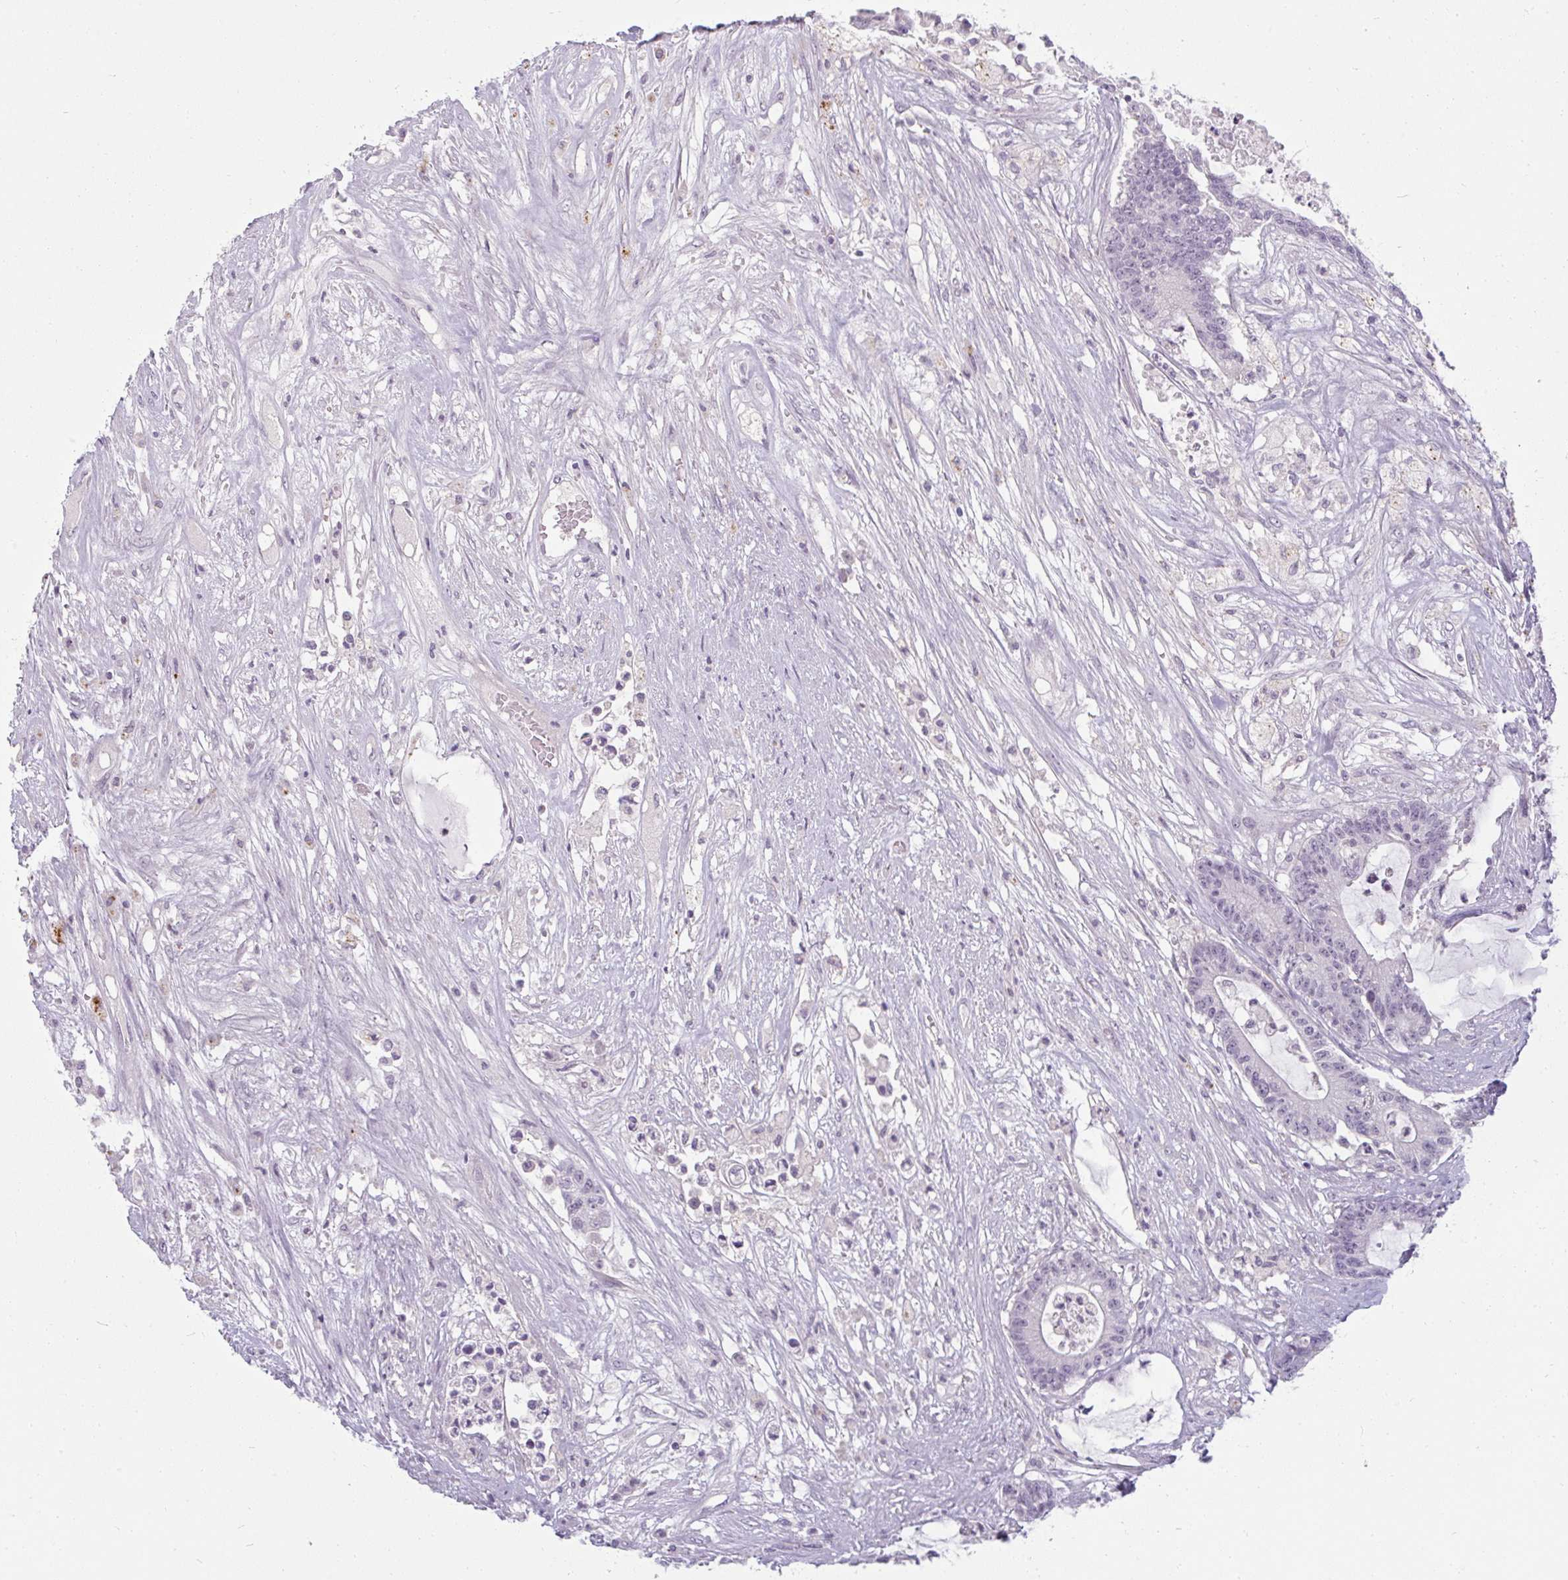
{"staining": {"intensity": "negative", "quantity": "none", "location": "none"}, "tissue": "colorectal cancer", "cell_type": "Tumor cells", "image_type": "cancer", "snomed": [{"axis": "morphology", "description": "Adenocarcinoma, NOS"}, {"axis": "topography", "description": "Colon"}], "caption": "A high-resolution micrograph shows immunohistochemistry (IHC) staining of colorectal adenocarcinoma, which exhibits no significant positivity in tumor cells.", "gene": "PPFIA4", "patient": {"sex": "female", "age": 84}}